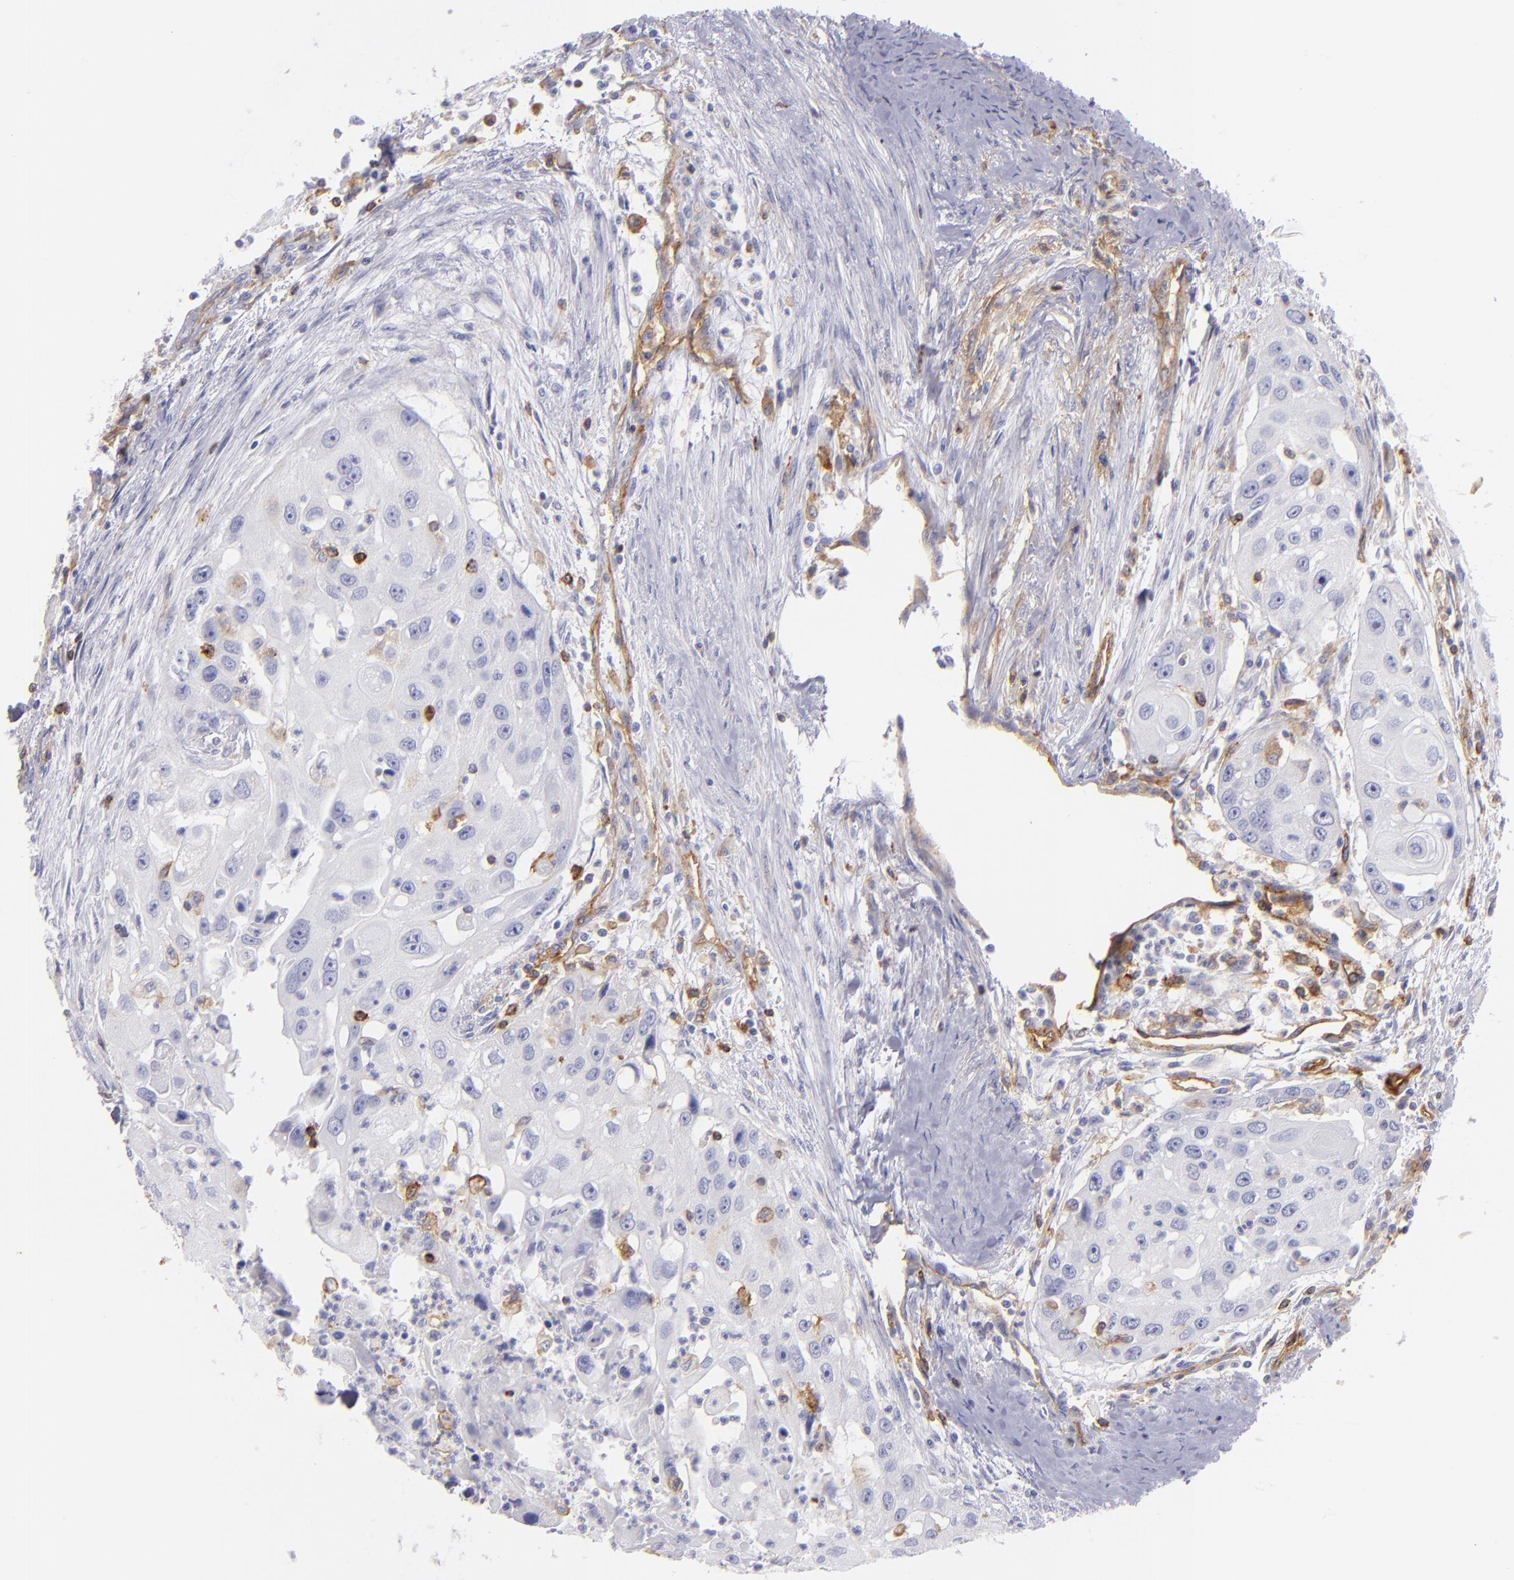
{"staining": {"intensity": "negative", "quantity": "none", "location": "none"}, "tissue": "head and neck cancer", "cell_type": "Tumor cells", "image_type": "cancer", "snomed": [{"axis": "morphology", "description": "Squamous cell carcinoma, NOS"}, {"axis": "topography", "description": "Head-Neck"}], "caption": "Protein analysis of head and neck cancer (squamous cell carcinoma) reveals no significant positivity in tumor cells. (DAB (3,3'-diaminobenzidine) immunohistochemistry with hematoxylin counter stain).", "gene": "ENTPD1", "patient": {"sex": "male", "age": 64}}